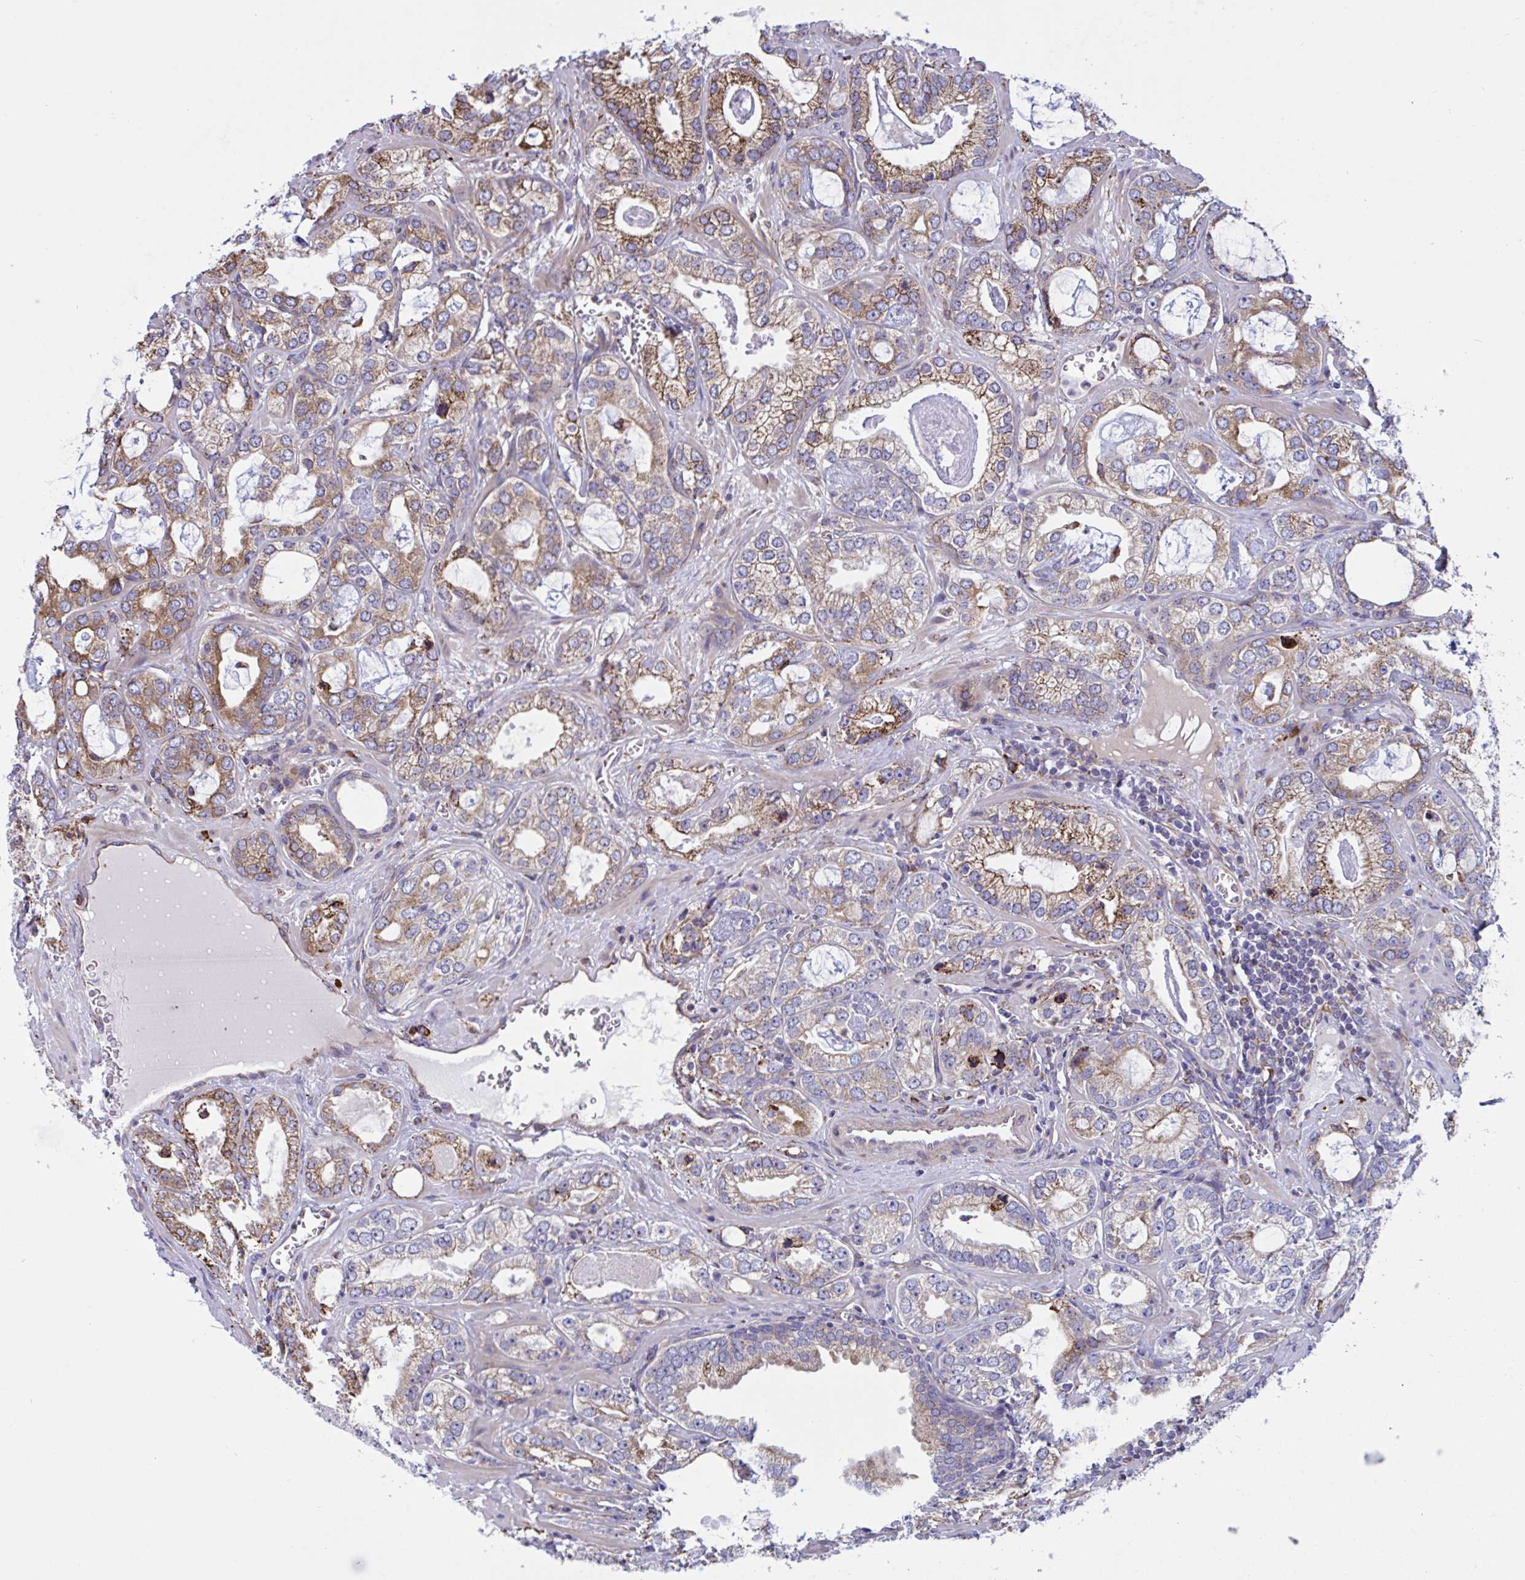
{"staining": {"intensity": "strong", "quantity": "25%-75%", "location": "cytoplasmic/membranous"}, "tissue": "prostate cancer", "cell_type": "Tumor cells", "image_type": "cancer", "snomed": [{"axis": "morphology", "description": "Adenocarcinoma, Medium grade"}, {"axis": "topography", "description": "Prostate"}], "caption": "Strong cytoplasmic/membranous protein positivity is identified in approximately 25%-75% of tumor cells in prostate cancer. (DAB IHC with brightfield microscopy, high magnification).", "gene": "PEAK3", "patient": {"sex": "male", "age": 57}}